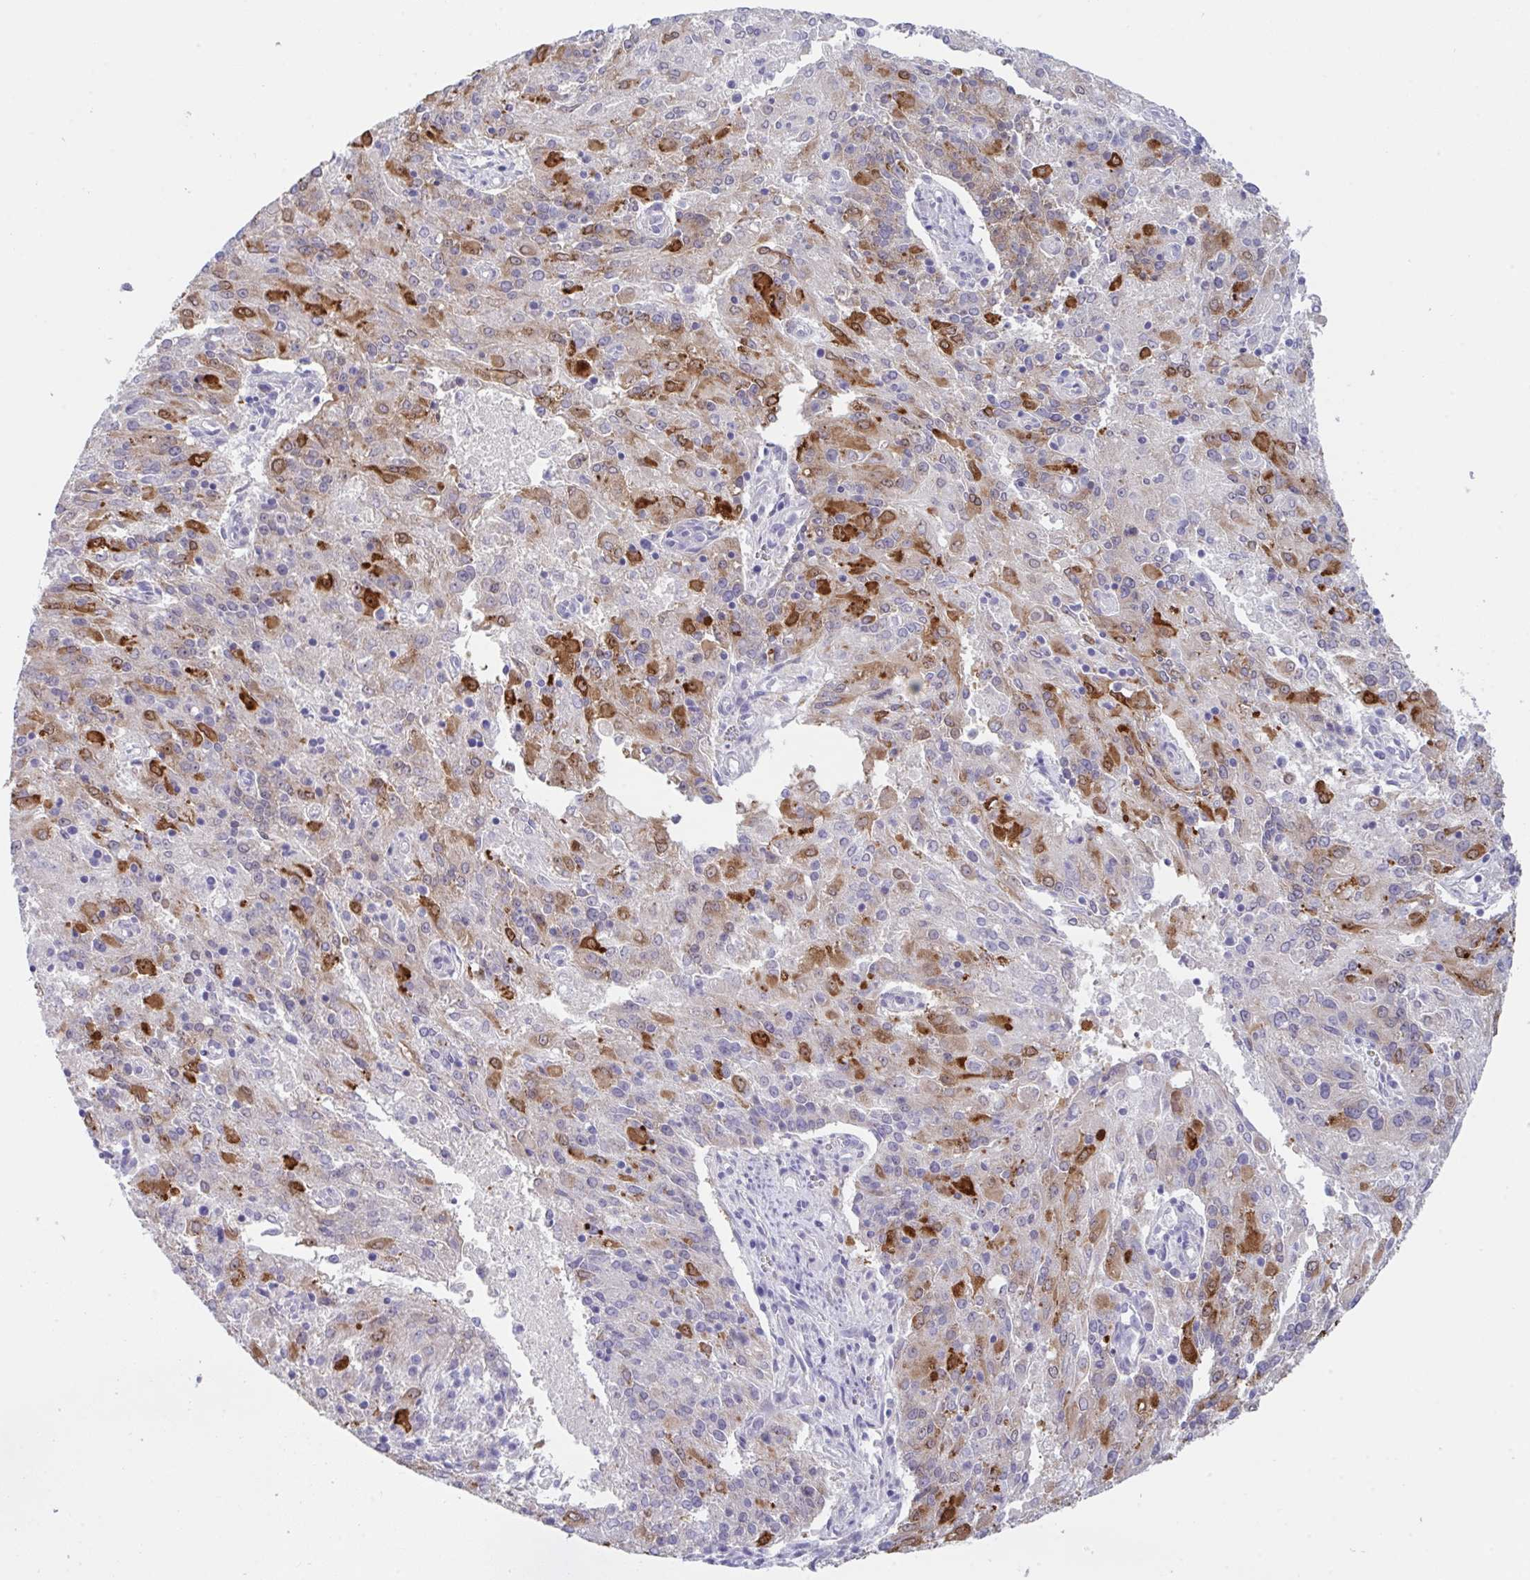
{"staining": {"intensity": "strong", "quantity": "<25%", "location": "cytoplasmic/membranous"}, "tissue": "endometrial cancer", "cell_type": "Tumor cells", "image_type": "cancer", "snomed": [{"axis": "morphology", "description": "Adenocarcinoma, NOS"}, {"axis": "topography", "description": "Endometrium"}], "caption": "Immunohistochemical staining of human adenocarcinoma (endometrial) demonstrates medium levels of strong cytoplasmic/membranous protein expression in about <25% of tumor cells.", "gene": "TRAF4", "patient": {"sex": "female", "age": 82}}